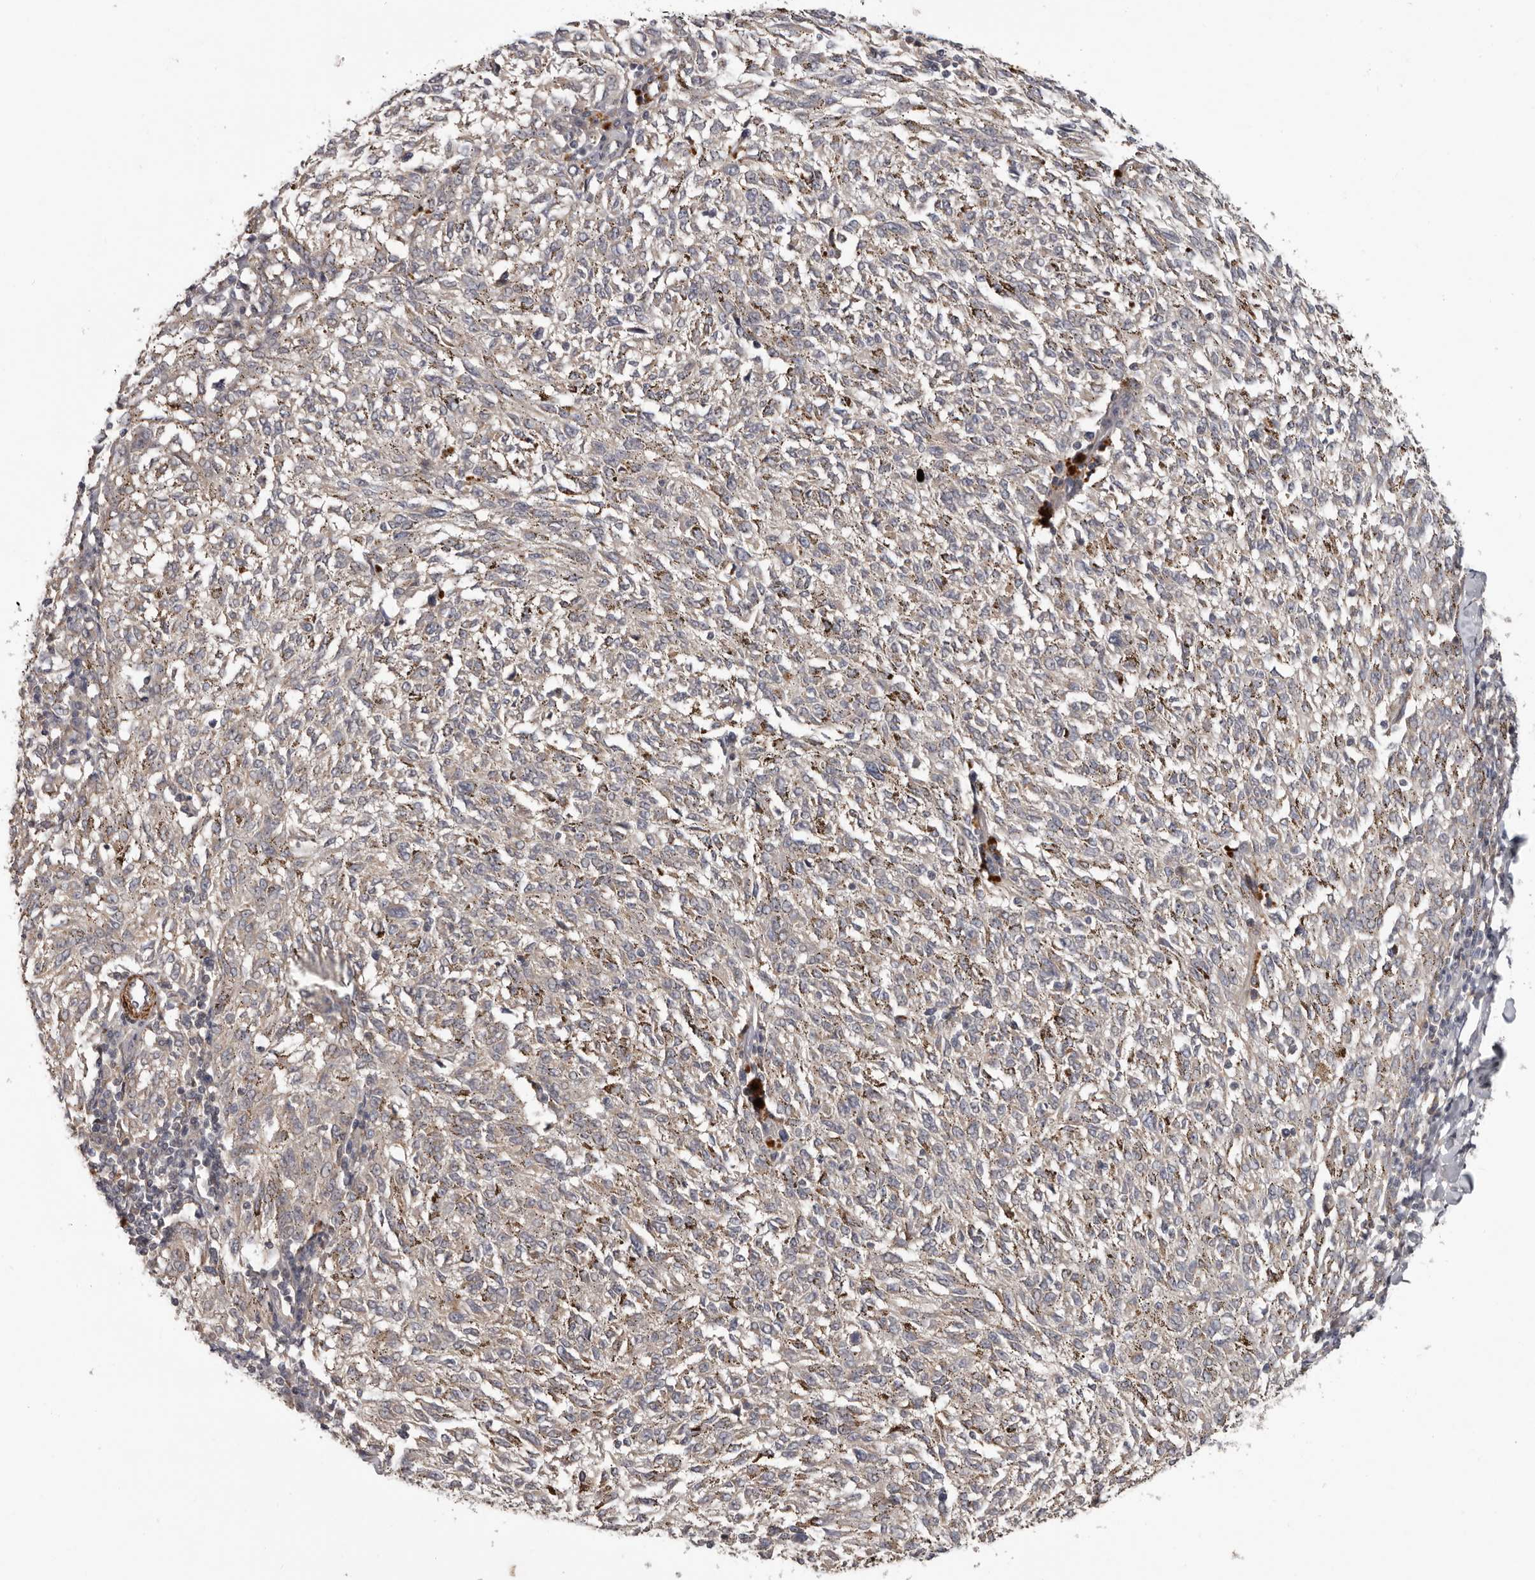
{"staining": {"intensity": "negative", "quantity": "none", "location": "none"}, "tissue": "melanoma", "cell_type": "Tumor cells", "image_type": "cancer", "snomed": [{"axis": "morphology", "description": "Malignant melanoma, NOS"}, {"axis": "topography", "description": "Skin"}], "caption": "An image of human malignant melanoma is negative for staining in tumor cells.", "gene": "FGFR4", "patient": {"sex": "female", "age": 72}}